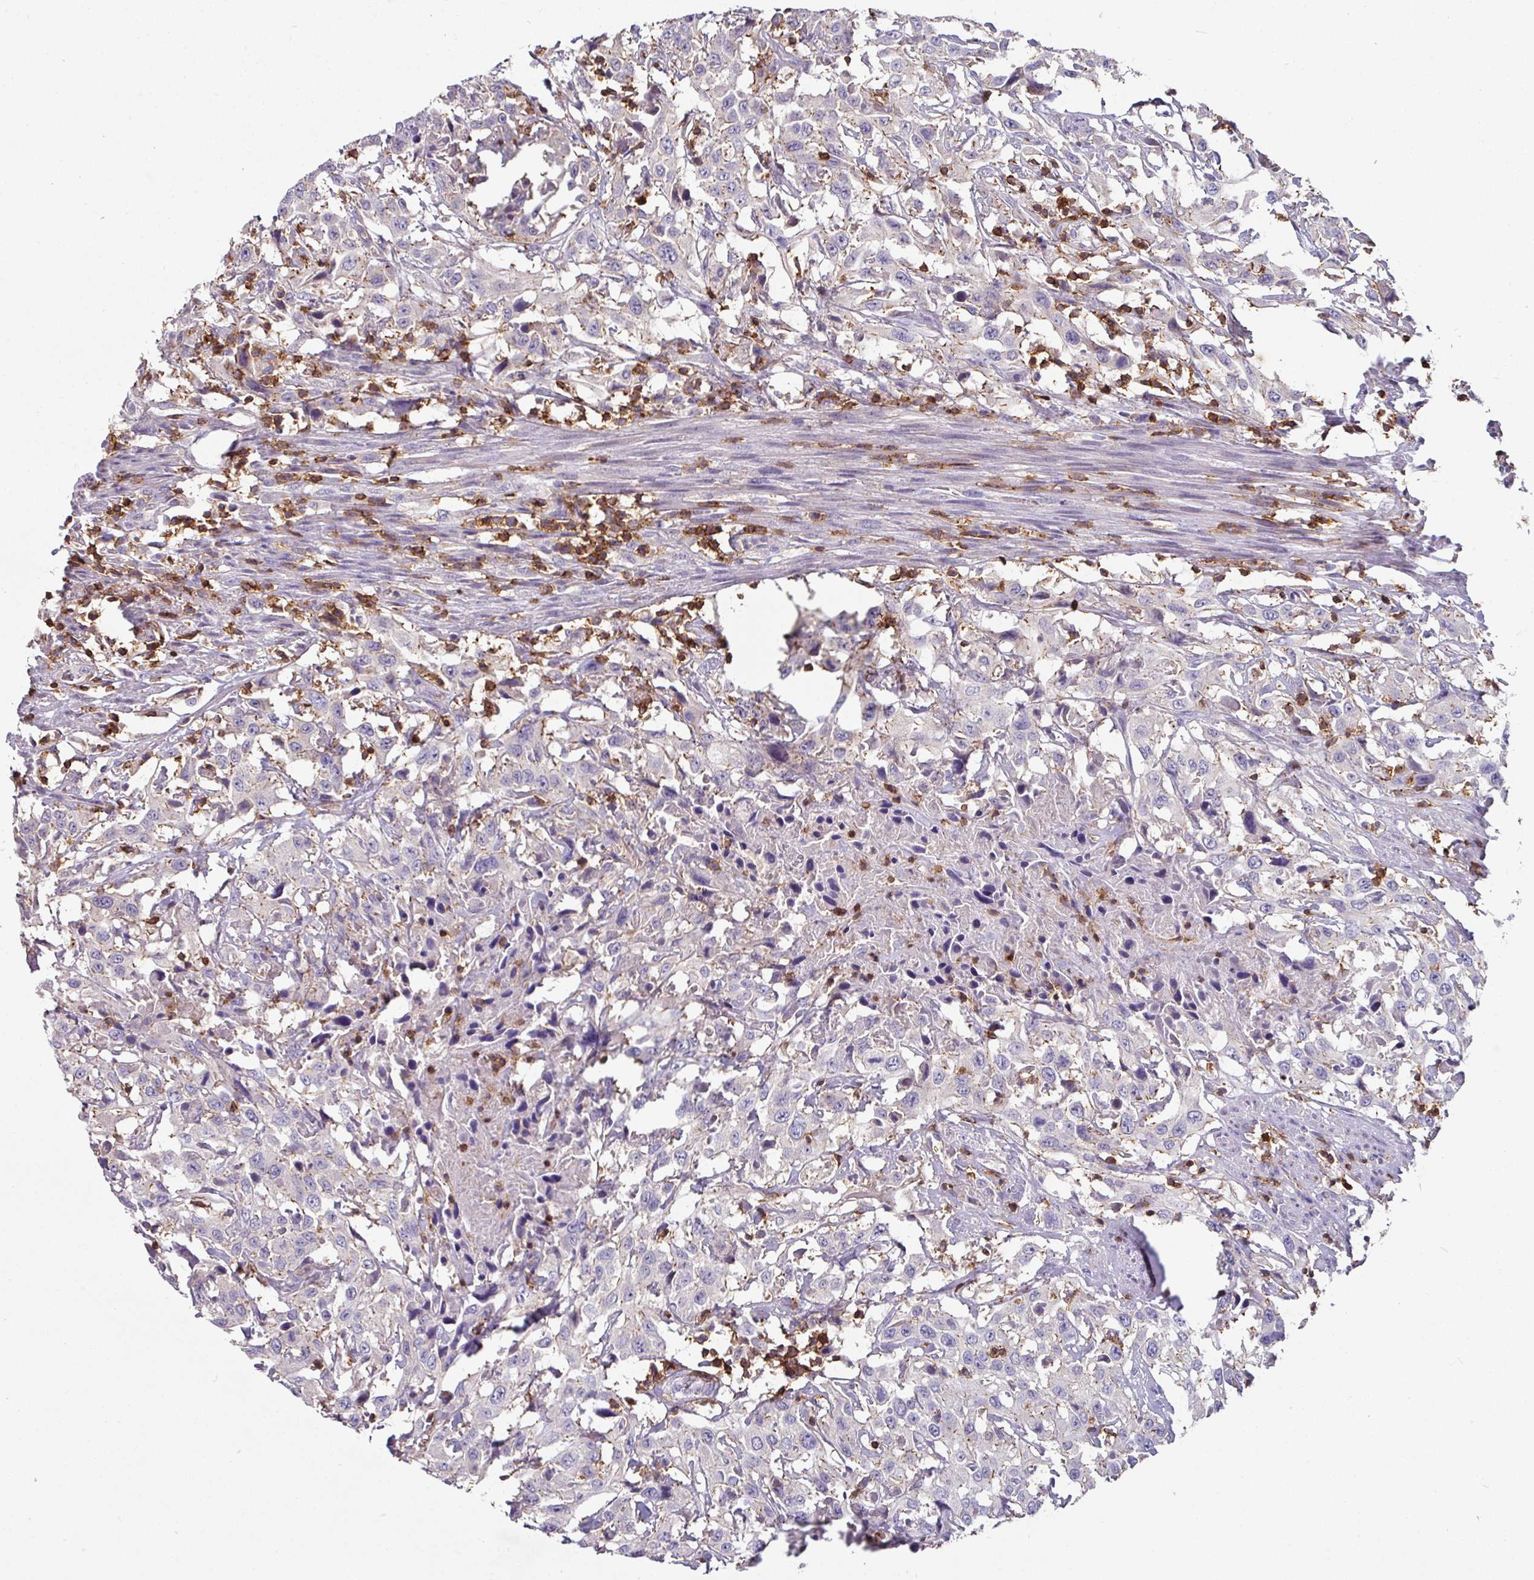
{"staining": {"intensity": "negative", "quantity": "none", "location": "none"}, "tissue": "urothelial cancer", "cell_type": "Tumor cells", "image_type": "cancer", "snomed": [{"axis": "morphology", "description": "Urothelial carcinoma, High grade"}, {"axis": "topography", "description": "Urinary bladder"}], "caption": "Urothelial cancer was stained to show a protein in brown. There is no significant expression in tumor cells. Brightfield microscopy of immunohistochemistry (IHC) stained with DAB (3,3'-diaminobenzidine) (brown) and hematoxylin (blue), captured at high magnification.", "gene": "CD3G", "patient": {"sex": "male", "age": 61}}